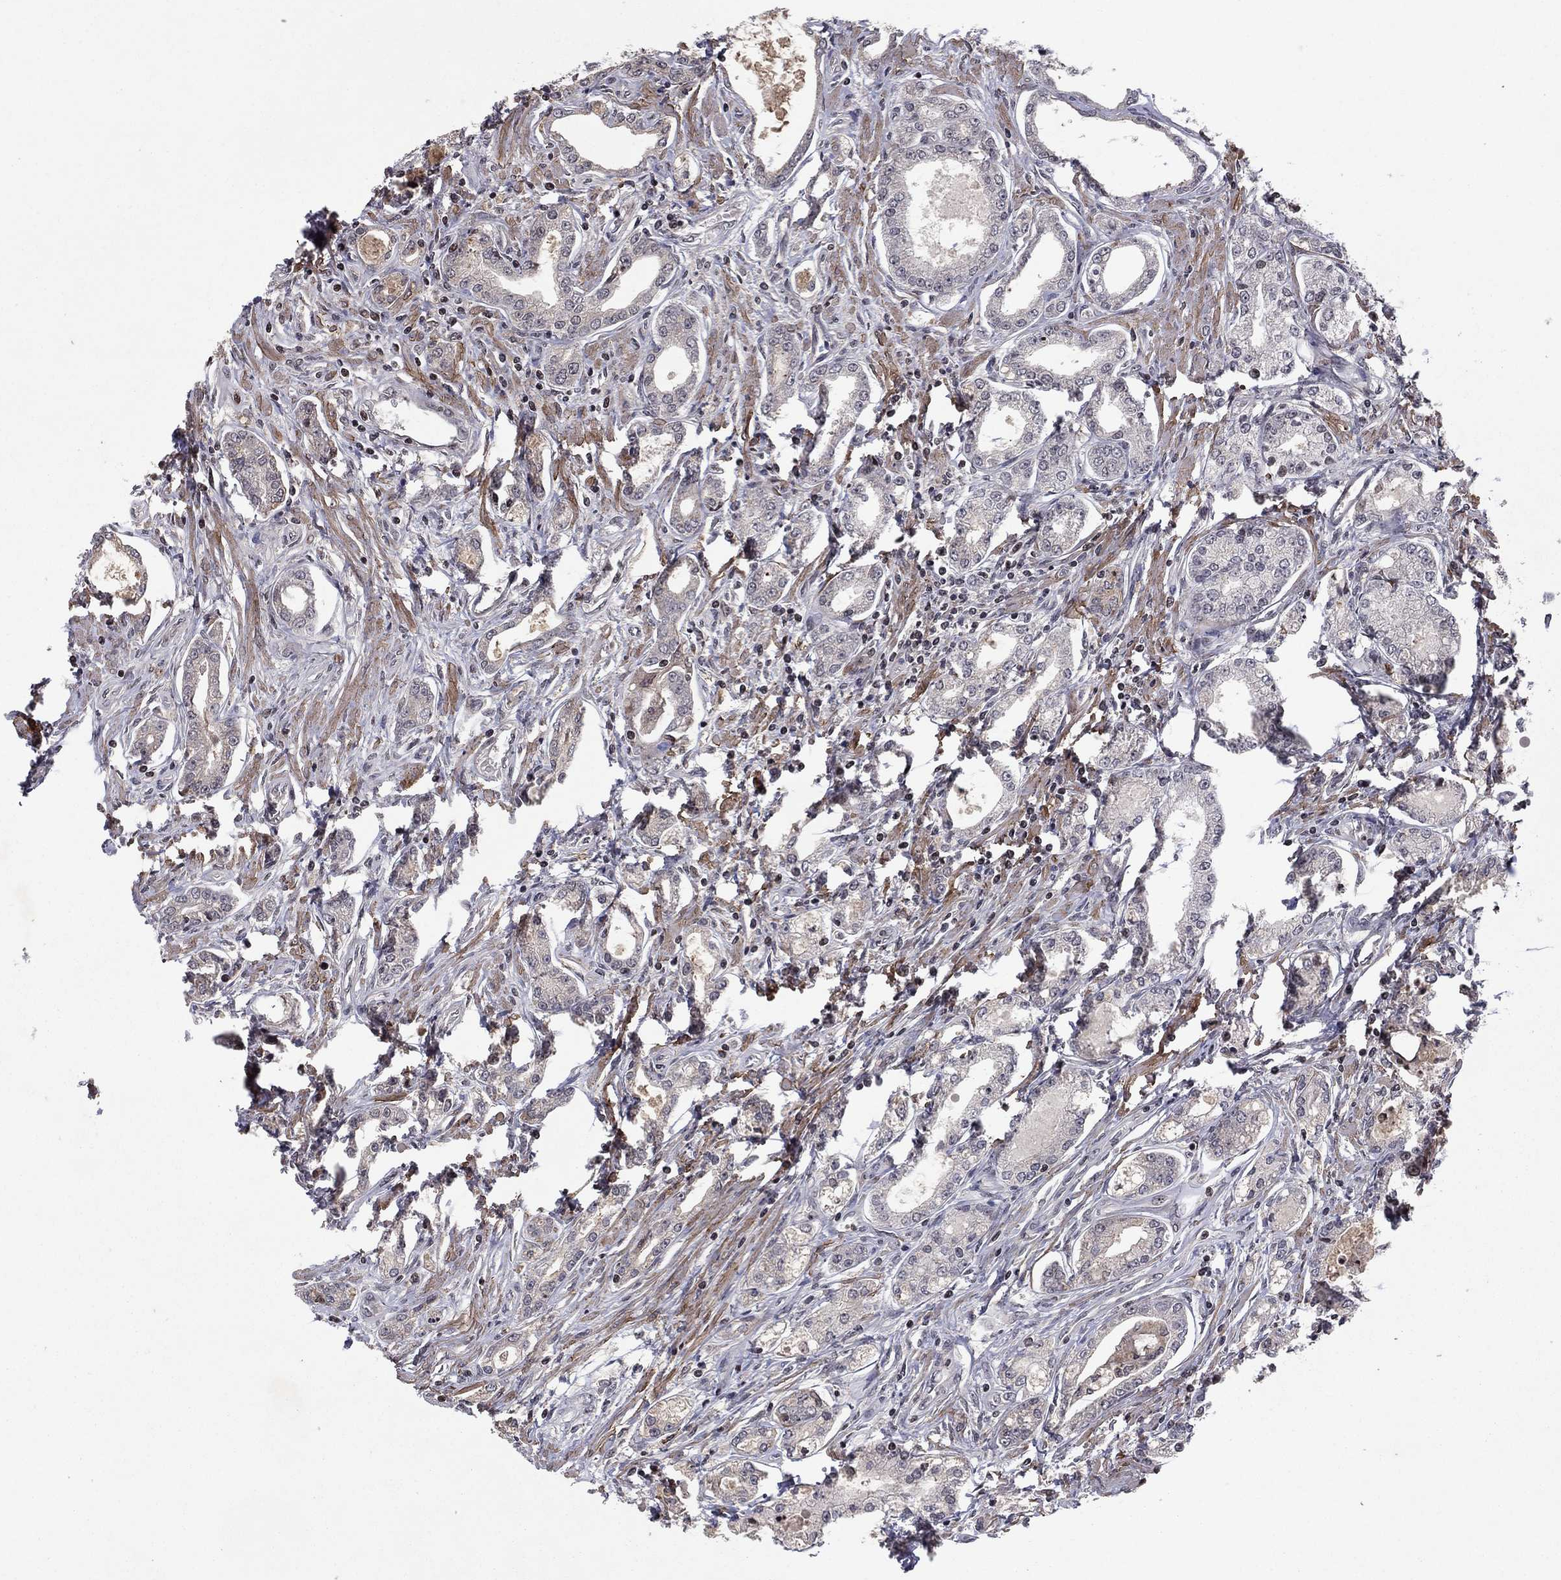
{"staining": {"intensity": "negative", "quantity": "none", "location": "none"}, "tissue": "prostate cancer", "cell_type": "Tumor cells", "image_type": "cancer", "snomed": [{"axis": "morphology", "description": "Adenocarcinoma, NOS"}, {"axis": "morphology", "description": "Adenocarcinoma, High grade"}, {"axis": "topography", "description": "Prostate"}], "caption": "Immunohistochemical staining of human prostate cancer (adenocarcinoma (high-grade)) shows no significant staining in tumor cells. (DAB IHC with hematoxylin counter stain).", "gene": "SORBS1", "patient": {"sex": "male", "age": 70}}